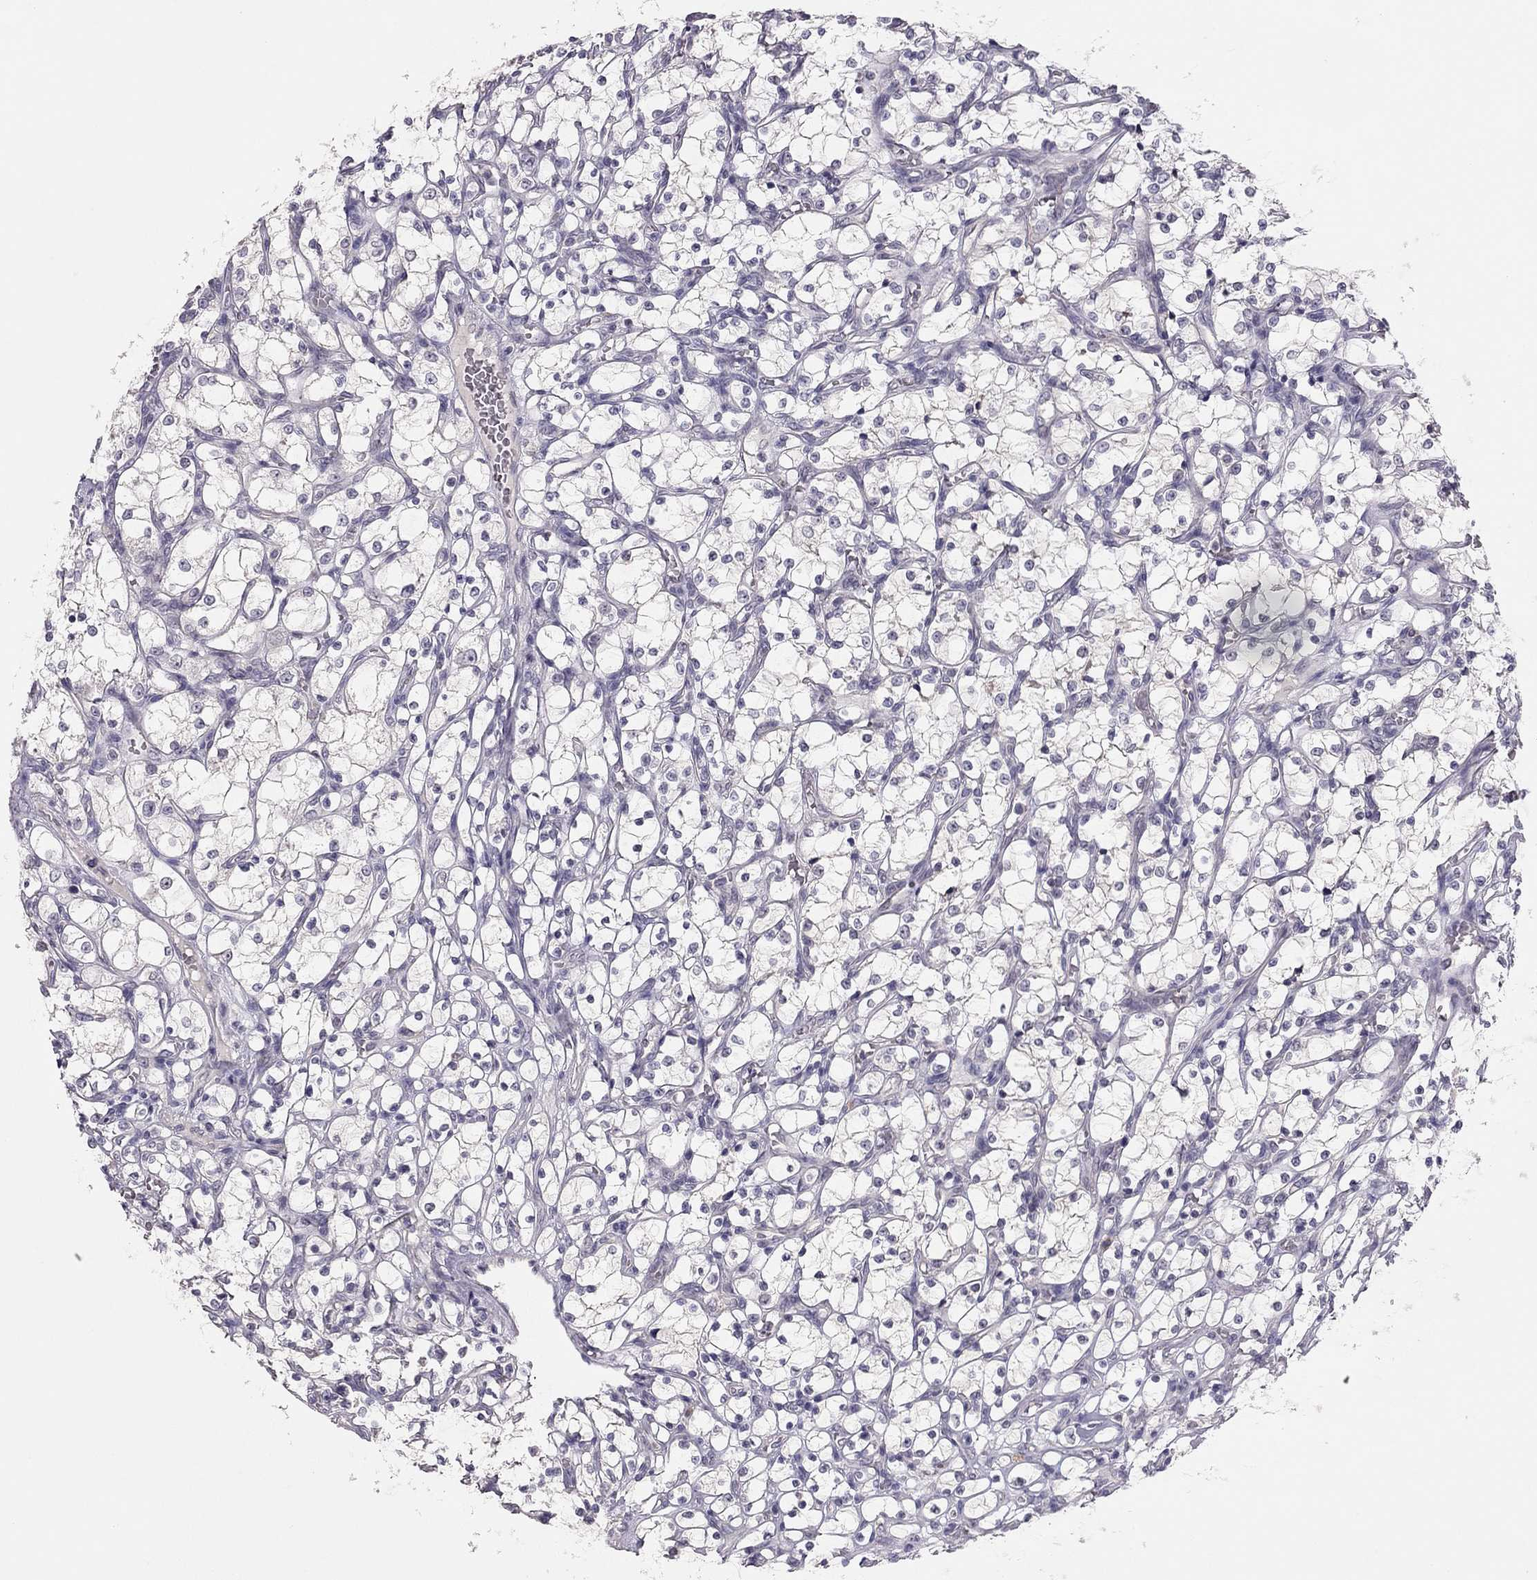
{"staining": {"intensity": "negative", "quantity": "none", "location": "none"}, "tissue": "renal cancer", "cell_type": "Tumor cells", "image_type": "cancer", "snomed": [{"axis": "morphology", "description": "Adenocarcinoma, NOS"}, {"axis": "topography", "description": "Kidney"}], "caption": "DAB (3,3'-diaminobenzidine) immunohistochemical staining of human renal cancer shows no significant staining in tumor cells. Nuclei are stained in blue.", "gene": "ADORA2A", "patient": {"sex": "female", "age": 69}}